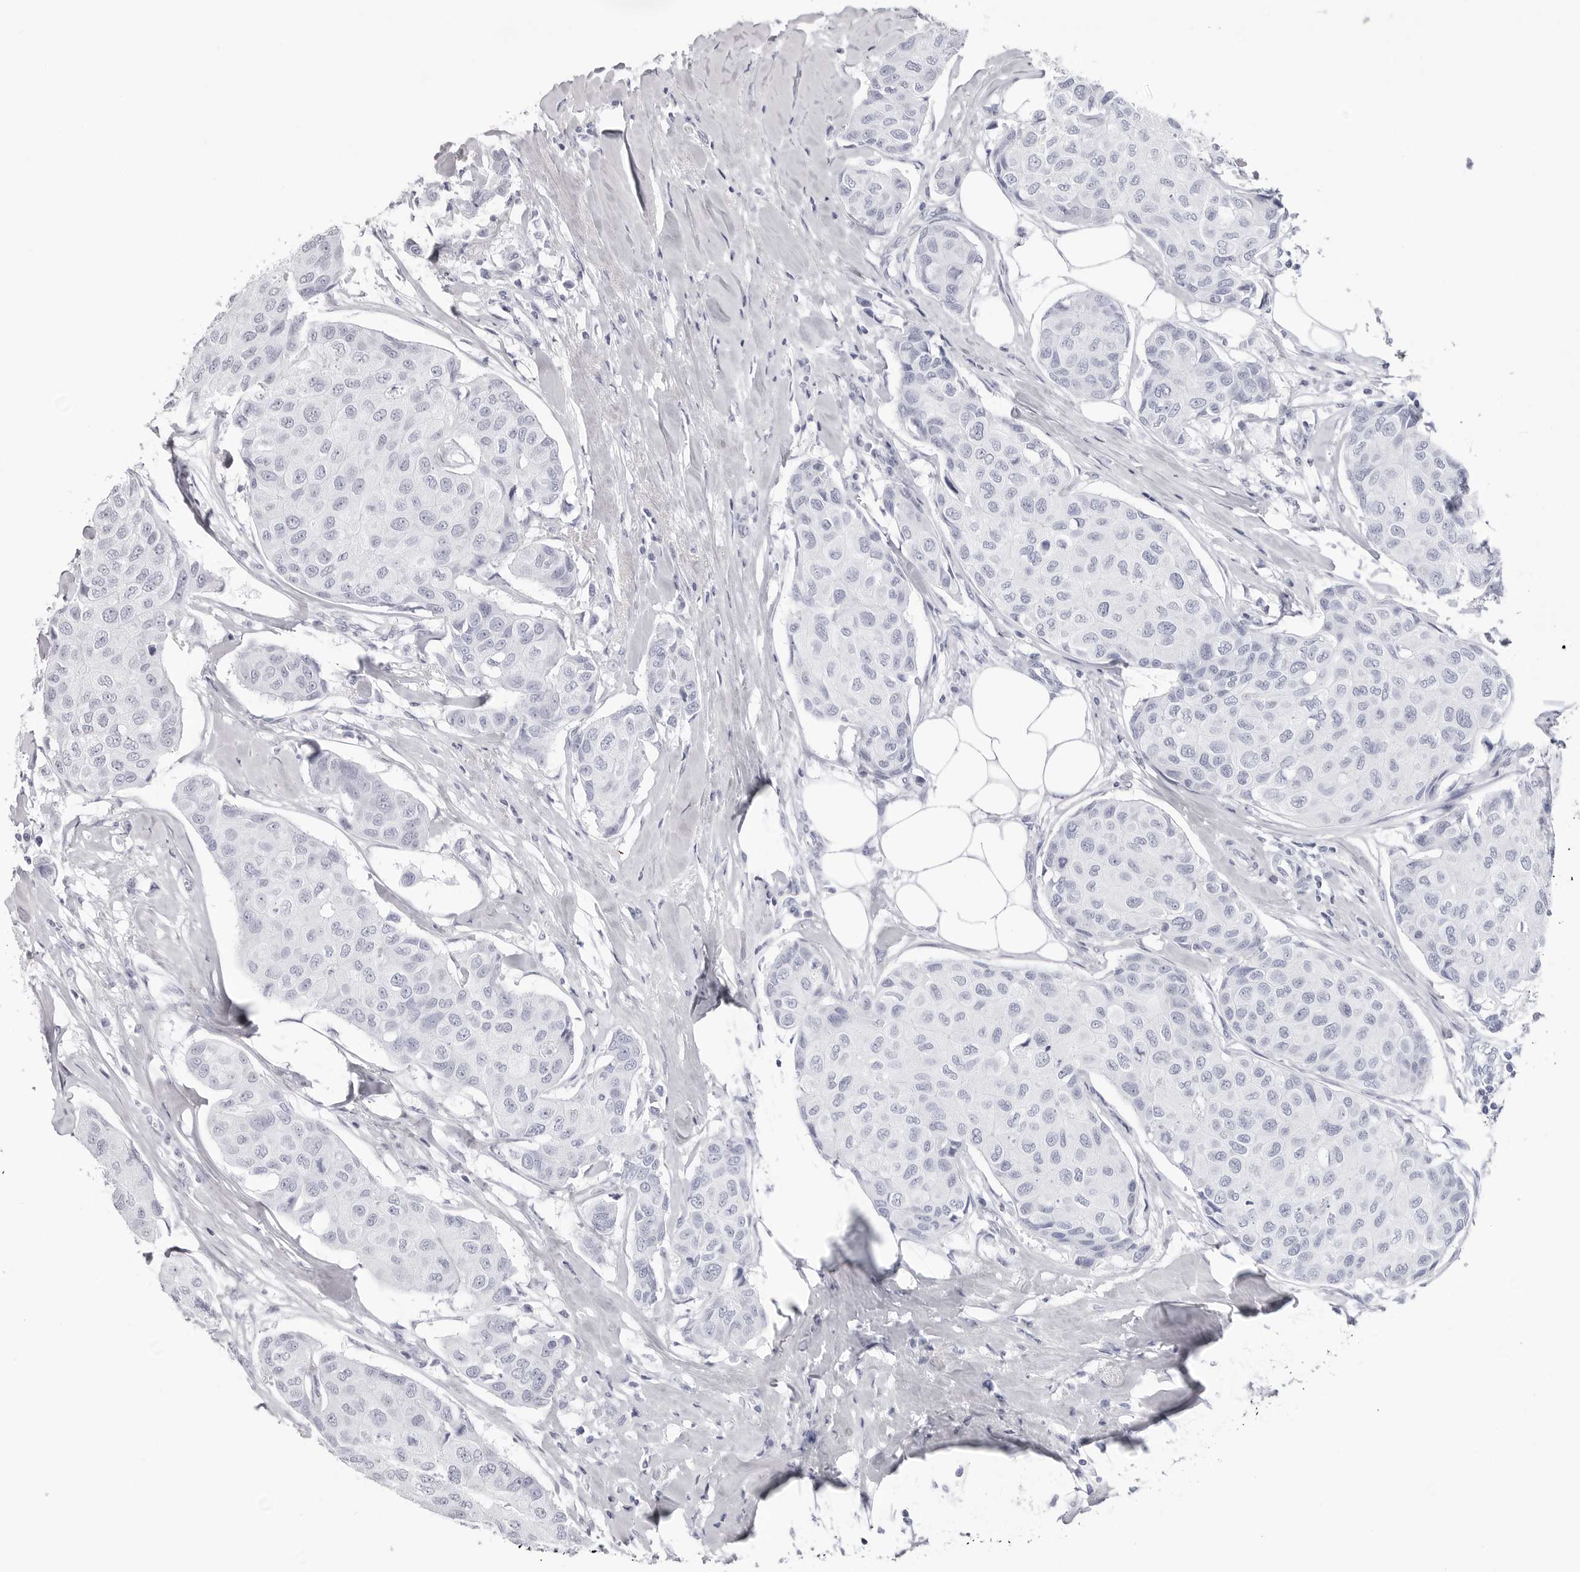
{"staining": {"intensity": "negative", "quantity": "none", "location": "none"}, "tissue": "breast cancer", "cell_type": "Tumor cells", "image_type": "cancer", "snomed": [{"axis": "morphology", "description": "Duct carcinoma"}, {"axis": "topography", "description": "Breast"}], "caption": "A photomicrograph of human invasive ductal carcinoma (breast) is negative for staining in tumor cells. (DAB IHC visualized using brightfield microscopy, high magnification).", "gene": "CST2", "patient": {"sex": "female", "age": 80}}